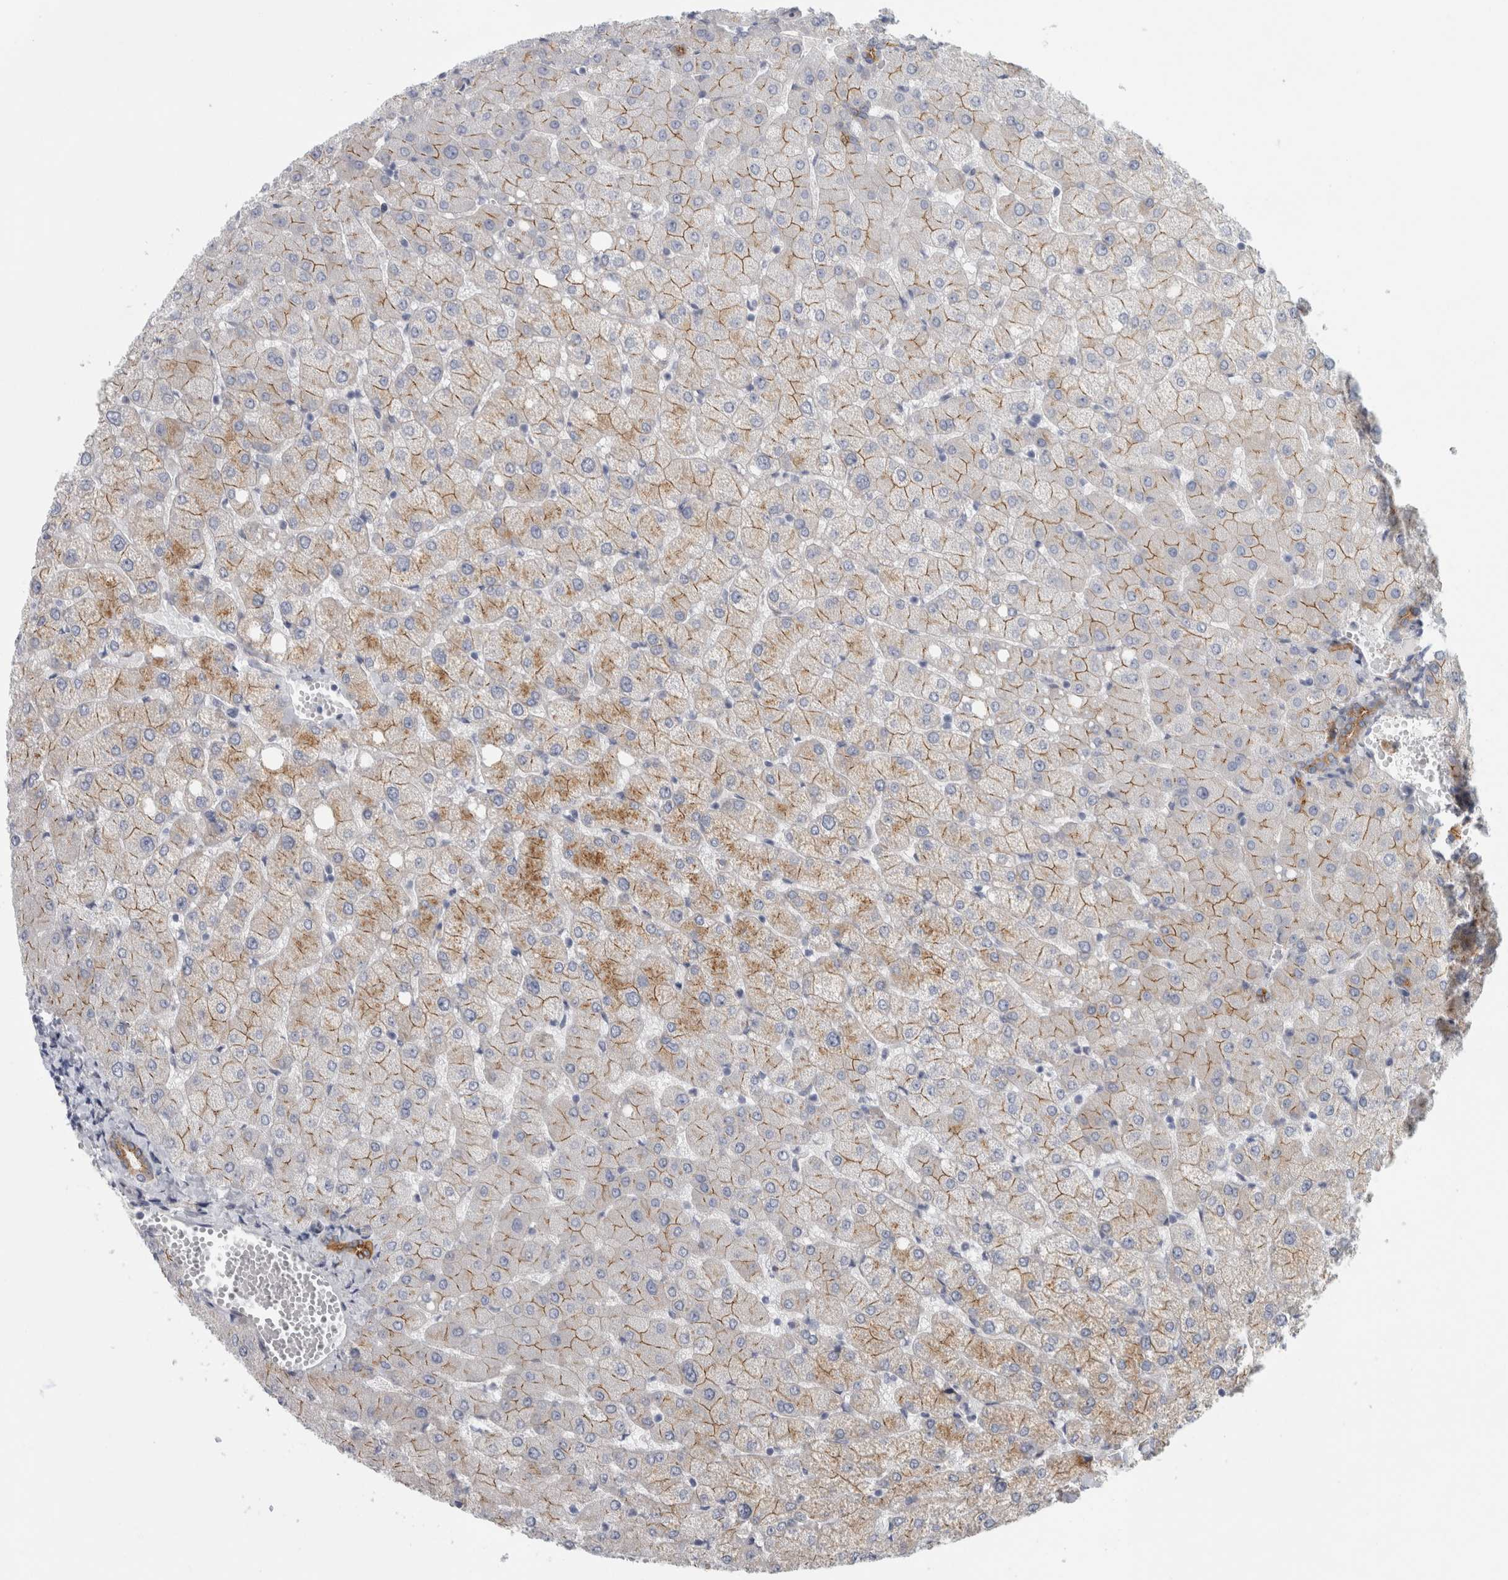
{"staining": {"intensity": "moderate", "quantity": ">75%", "location": "cytoplasmic/membranous"}, "tissue": "liver", "cell_type": "Cholangiocytes", "image_type": "normal", "snomed": [{"axis": "morphology", "description": "Normal tissue, NOS"}, {"axis": "topography", "description": "Liver"}], "caption": "This micrograph demonstrates IHC staining of normal liver, with medium moderate cytoplasmic/membranous expression in about >75% of cholangiocytes.", "gene": "B3GNT3", "patient": {"sex": "female", "age": 54}}